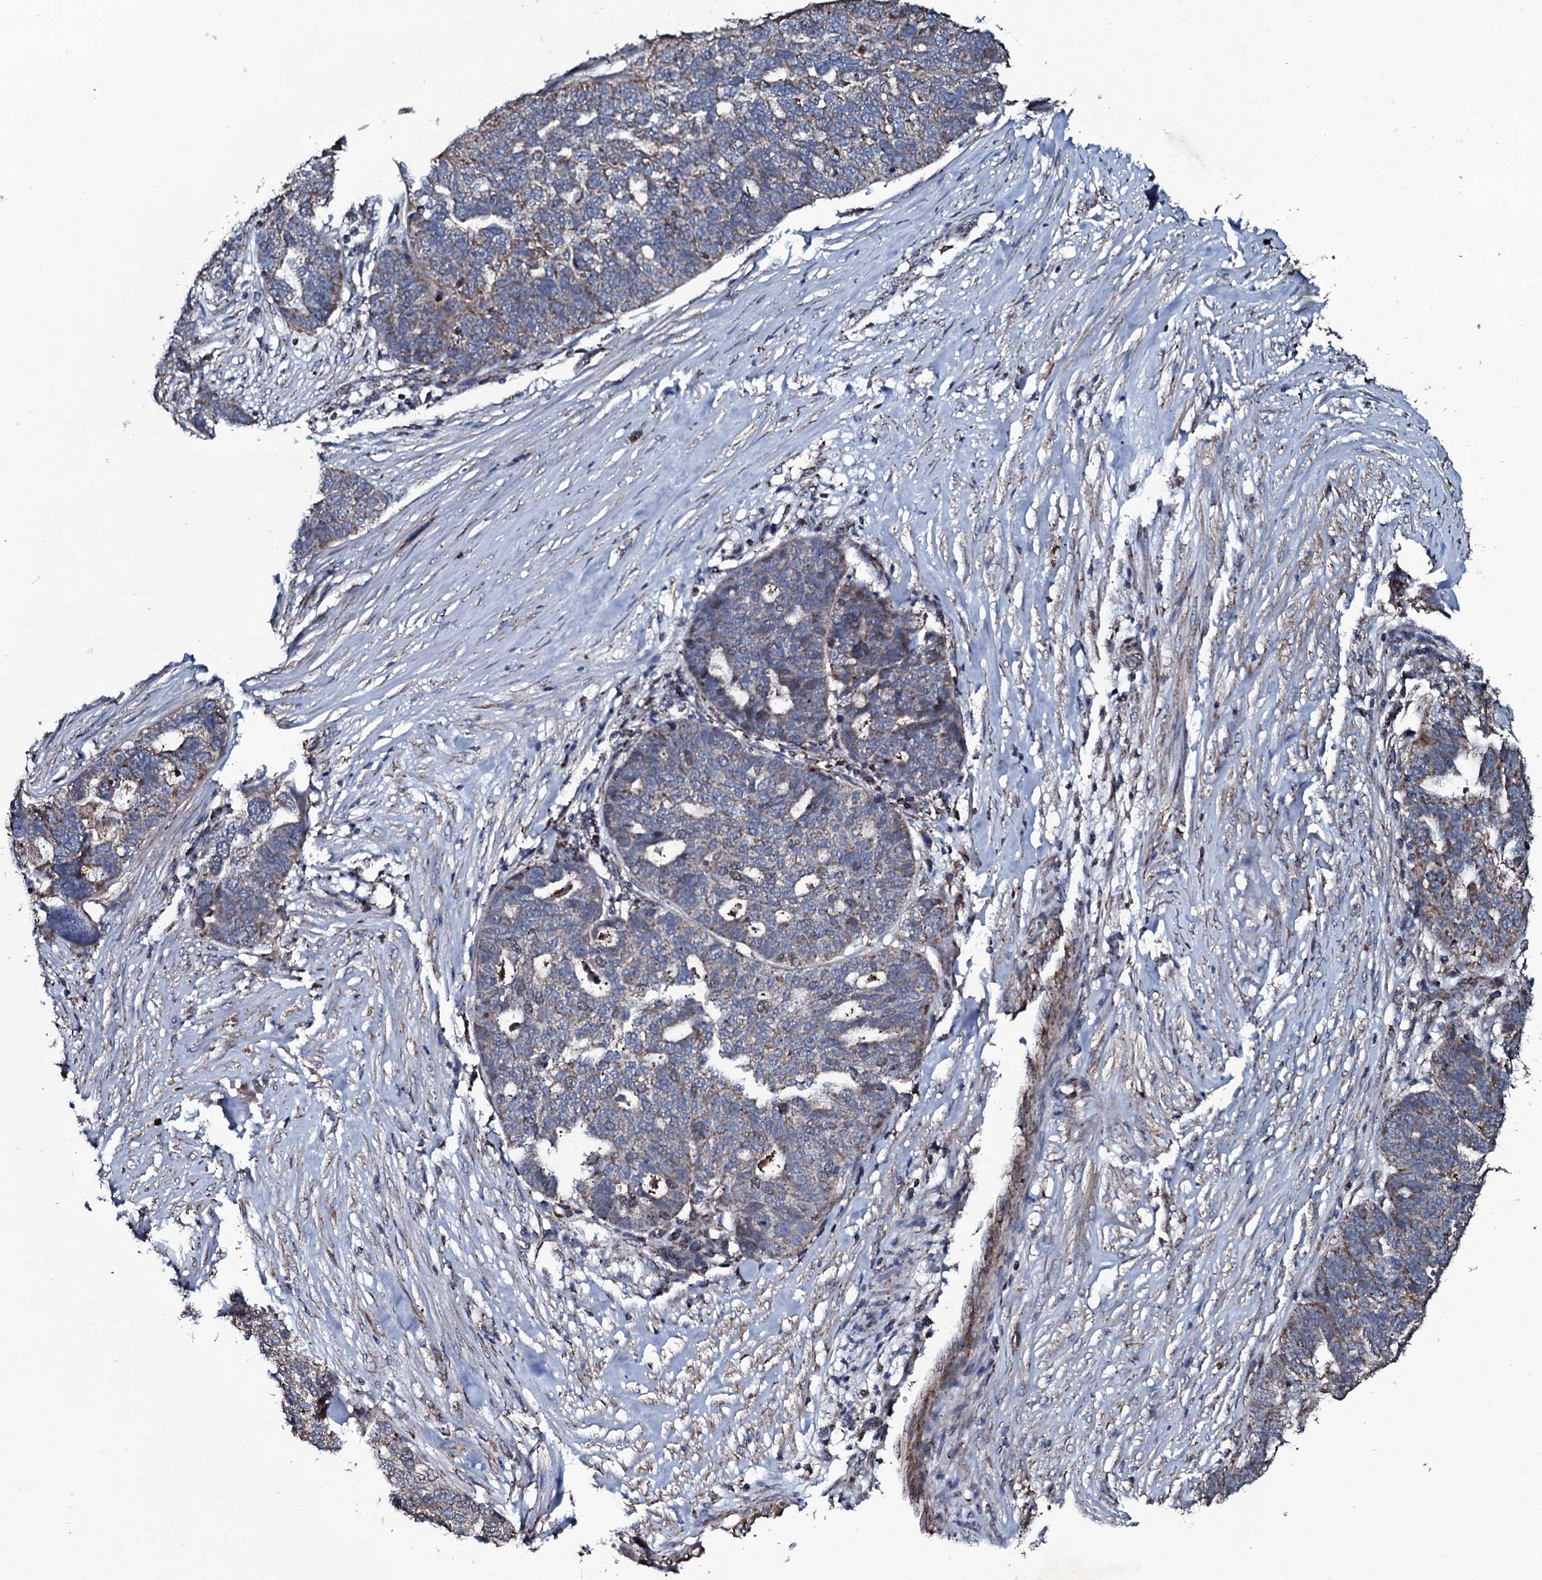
{"staining": {"intensity": "weak", "quantity": "25%-75%", "location": "cytoplasmic/membranous"}, "tissue": "ovarian cancer", "cell_type": "Tumor cells", "image_type": "cancer", "snomed": [{"axis": "morphology", "description": "Cystadenocarcinoma, serous, NOS"}, {"axis": "topography", "description": "Ovary"}], "caption": "Immunohistochemical staining of human ovarian cancer (serous cystadenocarcinoma) demonstrates weak cytoplasmic/membranous protein staining in about 25%-75% of tumor cells. Using DAB (brown) and hematoxylin (blue) stains, captured at high magnification using brightfield microscopy.", "gene": "DYNC2I2", "patient": {"sex": "female", "age": 59}}